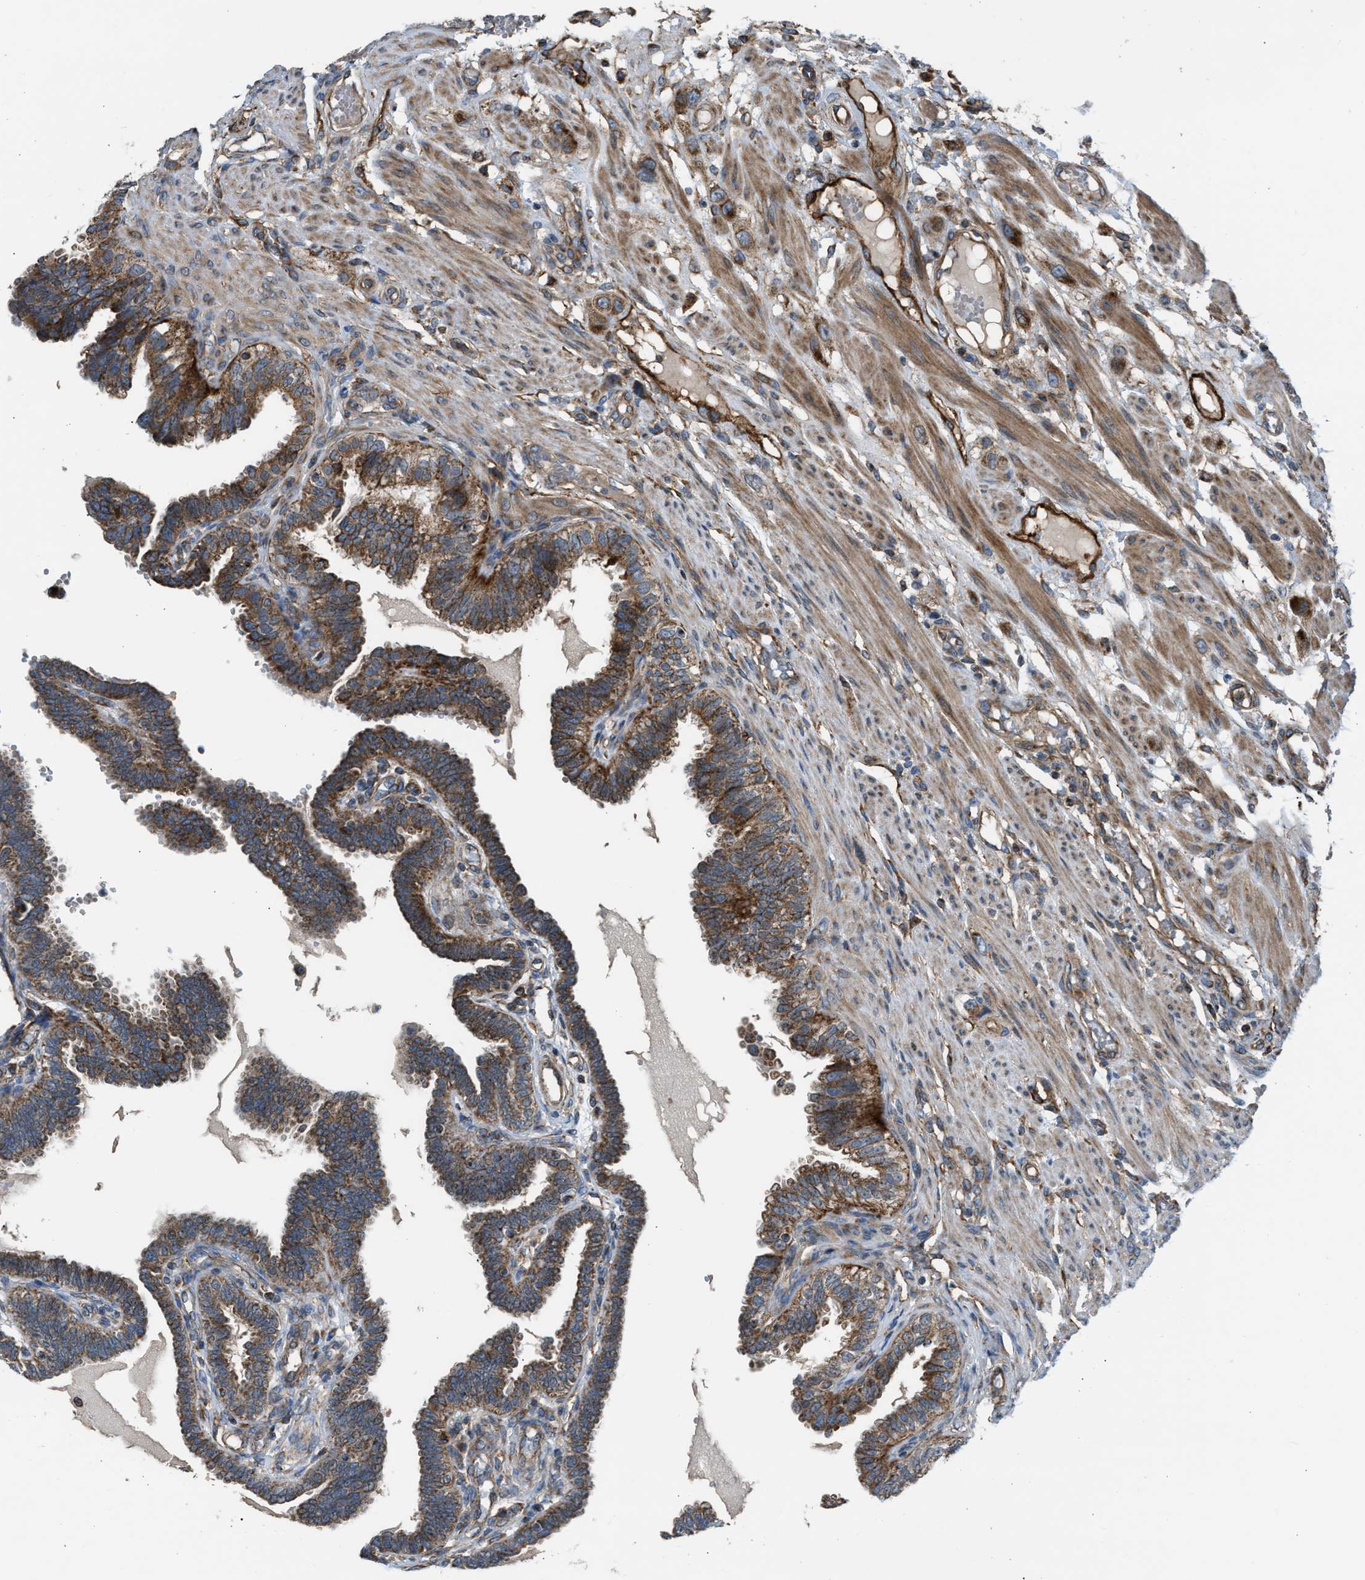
{"staining": {"intensity": "moderate", "quantity": ">75%", "location": "cytoplasmic/membranous"}, "tissue": "fallopian tube", "cell_type": "Glandular cells", "image_type": "normal", "snomed": [{"axis": "morphology", "description": "Normal tissue, NOS"}, {"axis": "topography", "description": "Fallopian tube"}, {"axis": "topography", "description": "Placenta"}], "caption": "Protein expression analysis of normal fallopian tube reveals moderate cytoplasmic/membranous positivity in approximately >75% of glandular cells.", "gene": "SLC10A3", "patient": {"sex": "female", "age": 34}}